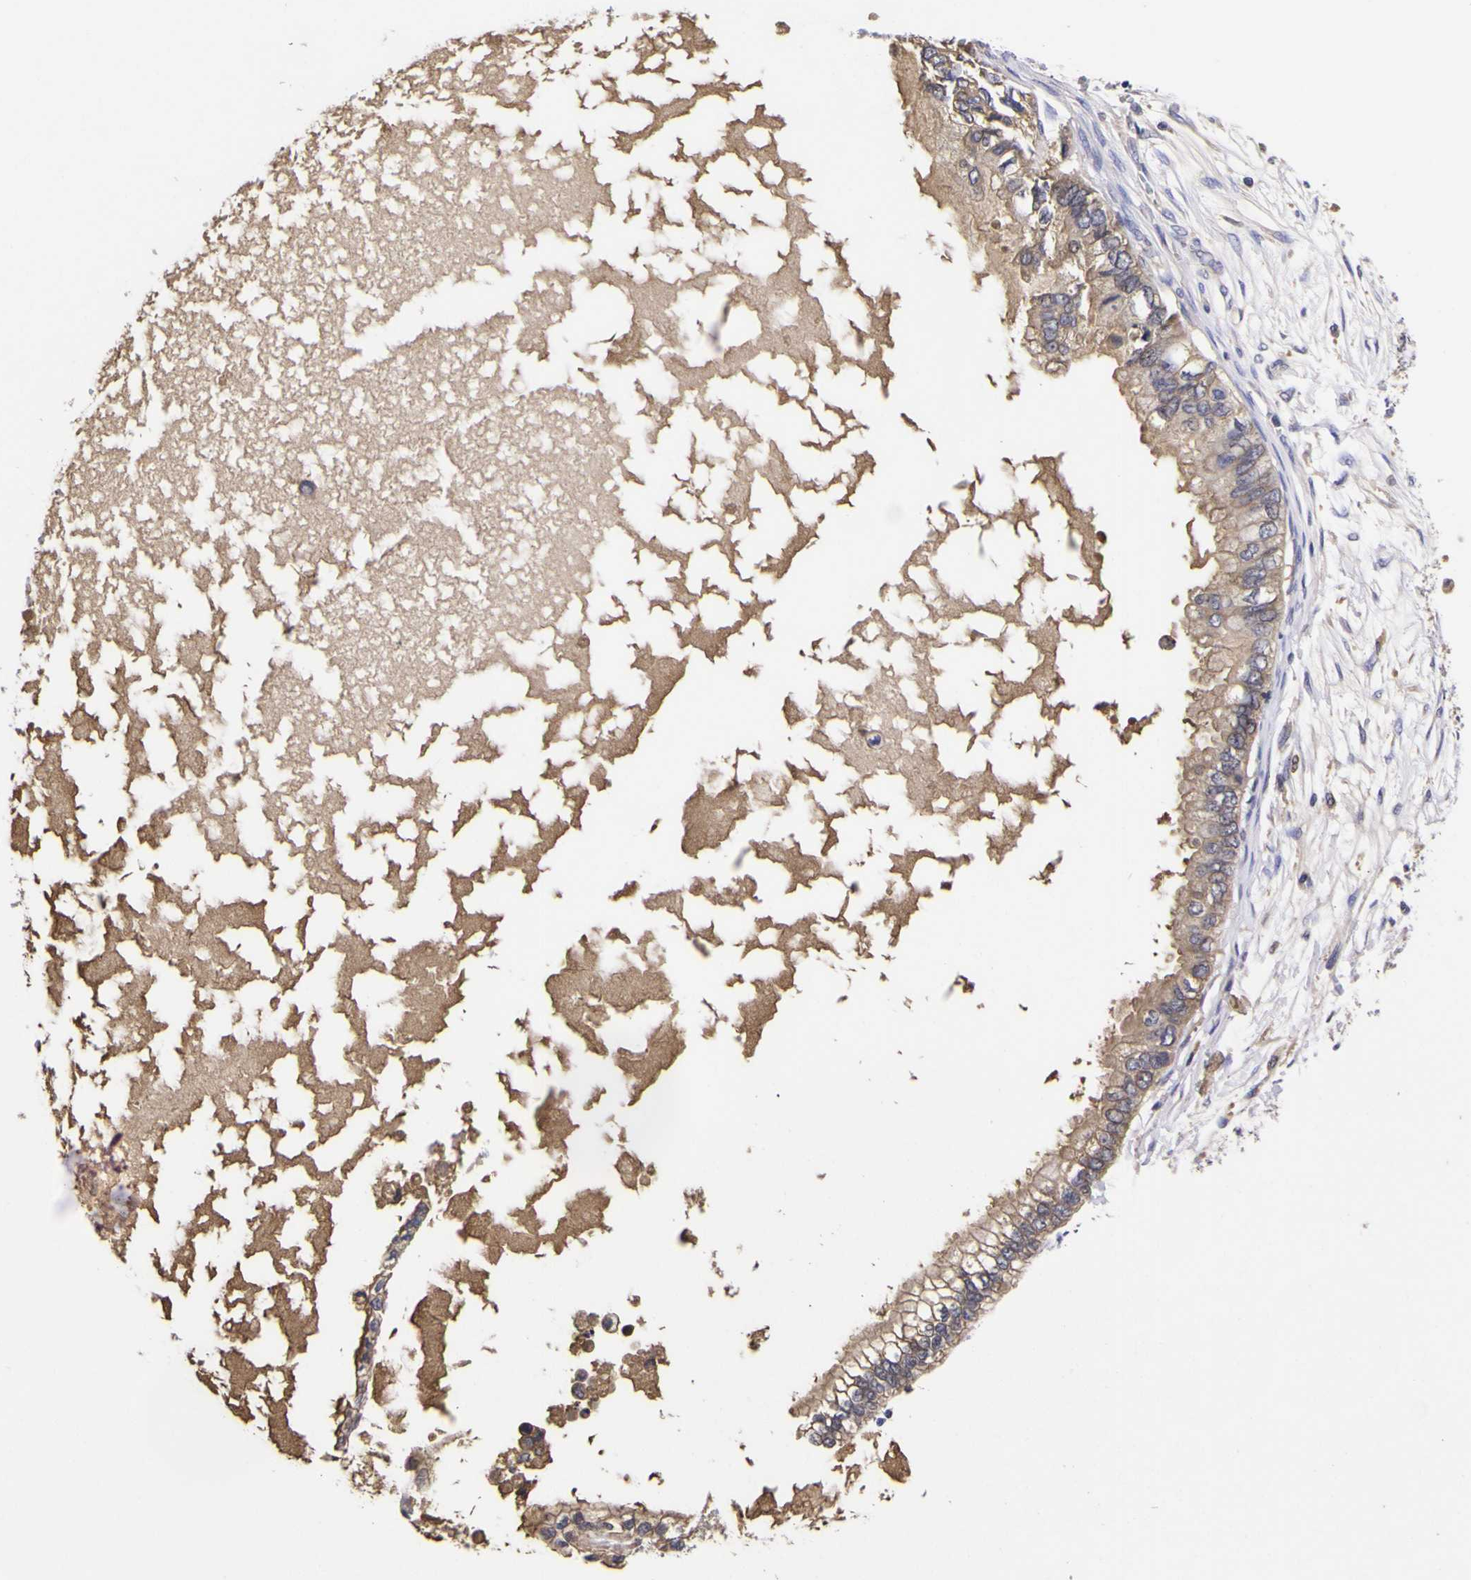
{"staining": {"intensity": "weak", "quantity": ">75%", "location": "cytoplasmic/membranous"}, "tissue": "ovarian cancer", "cell_type": "Tumor cells", "image_type": "cancer", "snomed": [{"axis": "morphology", "description": "Cystadenocarcinoma, mucinous, NOS"}, {"axis": "topography", "description": "Ovary"}], "caption": "A histopathology image of human ovarian cancer (mucinous cystadenocarcinoma) stained for a protein shows weak cytoplasmic/membranous brown staining in tumor cells.", "gene": "MAPK14", "patient": {"sex": "female", "age": 80}}